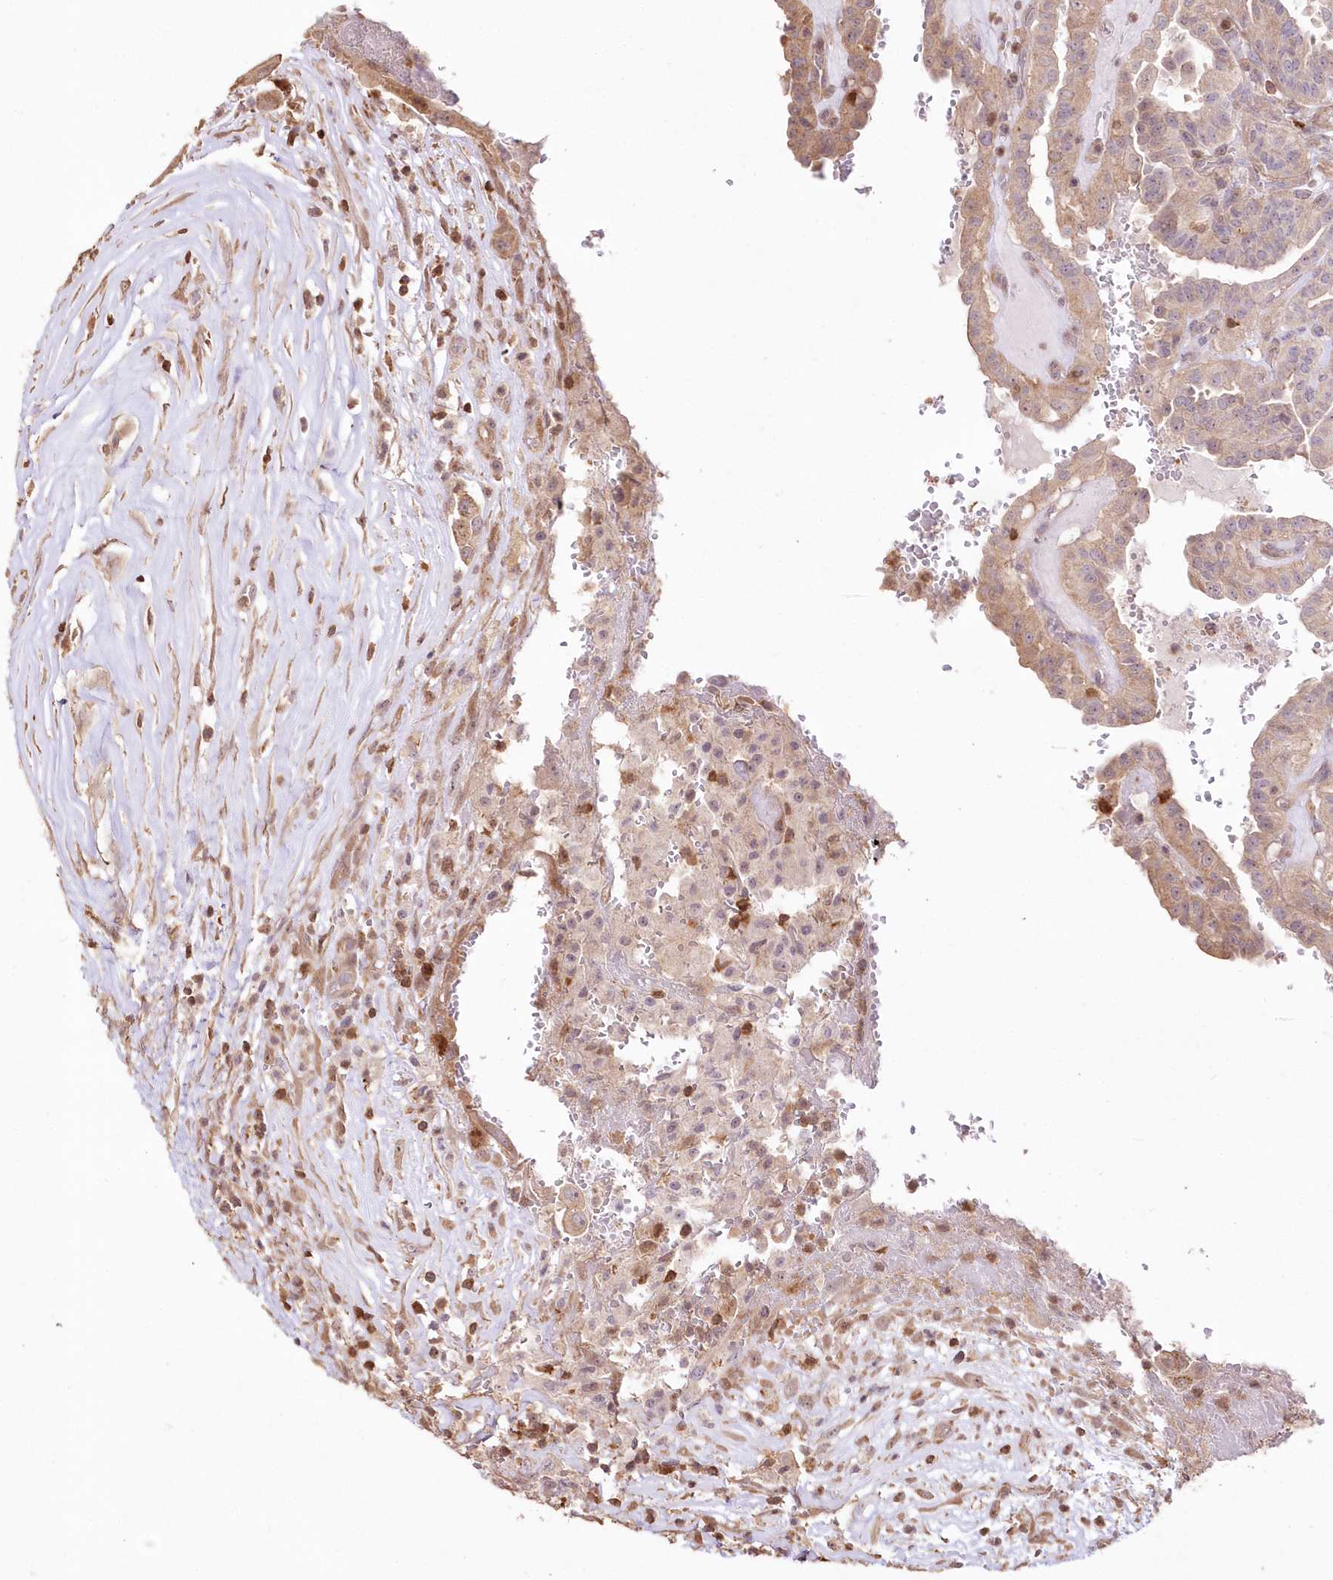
{"staining": {"intensity": "weak", "quantity": "25%-75%", "location": "cytoplasmic/membranous"}, "tissue": "thyroid cancer", "cell_type": "Tumor cells", "image_type": "cancer", "snomed": [{"axis": "morphology", "description": "Papillary adenocarcinoma, NOS"}, {"axis": "topography", "description": "Thyroid gland"}], "caption": "IHC histopathology image of thyroid cancer stained for a protein (brown), which shows low levels of weak cytoplasmic/membranous expression in approximately 25%-75% of tumor cells.", "gene": "STK17B", "patient": {"sex": "male", "age": 77}}